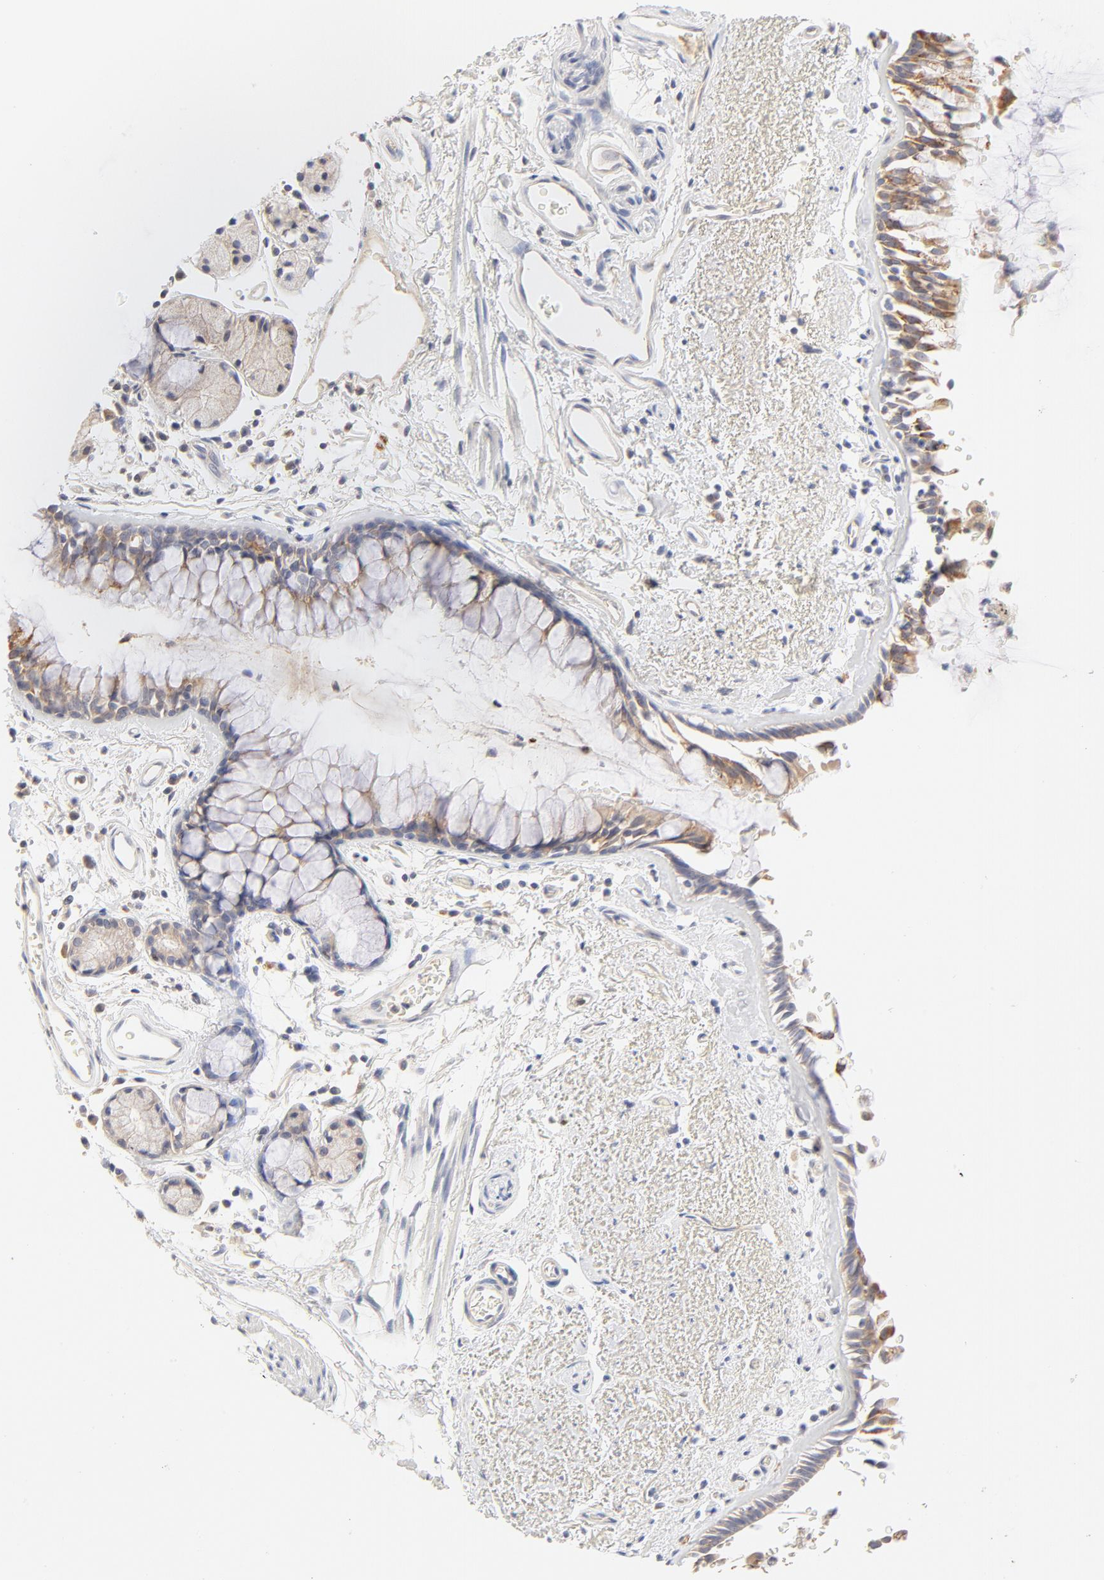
{"staining": {"intensity": "weak", "quantity": ">75%", "location": "cytoplasmic/membranous"}, "tissue": "bronchus", "cell_type": "Respiratory epithelial cells", "image_type": "normal", "snomed": [{"axis": "morphology", "description": "Normal tissue, NOS"}, {"axis": "morphology", "description": "Adenocarcinoma, NOS"}, {"axis": "topography", "description": "Bronchus"}, {"axis": "topography", "description": "Lung"}], "caption": "Bronchus was stained to show a protein in brown. There is low levels of weak cytoplasmic/membranous positivity in approximately >75% of respiratory epithelial cells.", "gene": "MTERF2", "patient": {"sex": "male", "age": 71}}